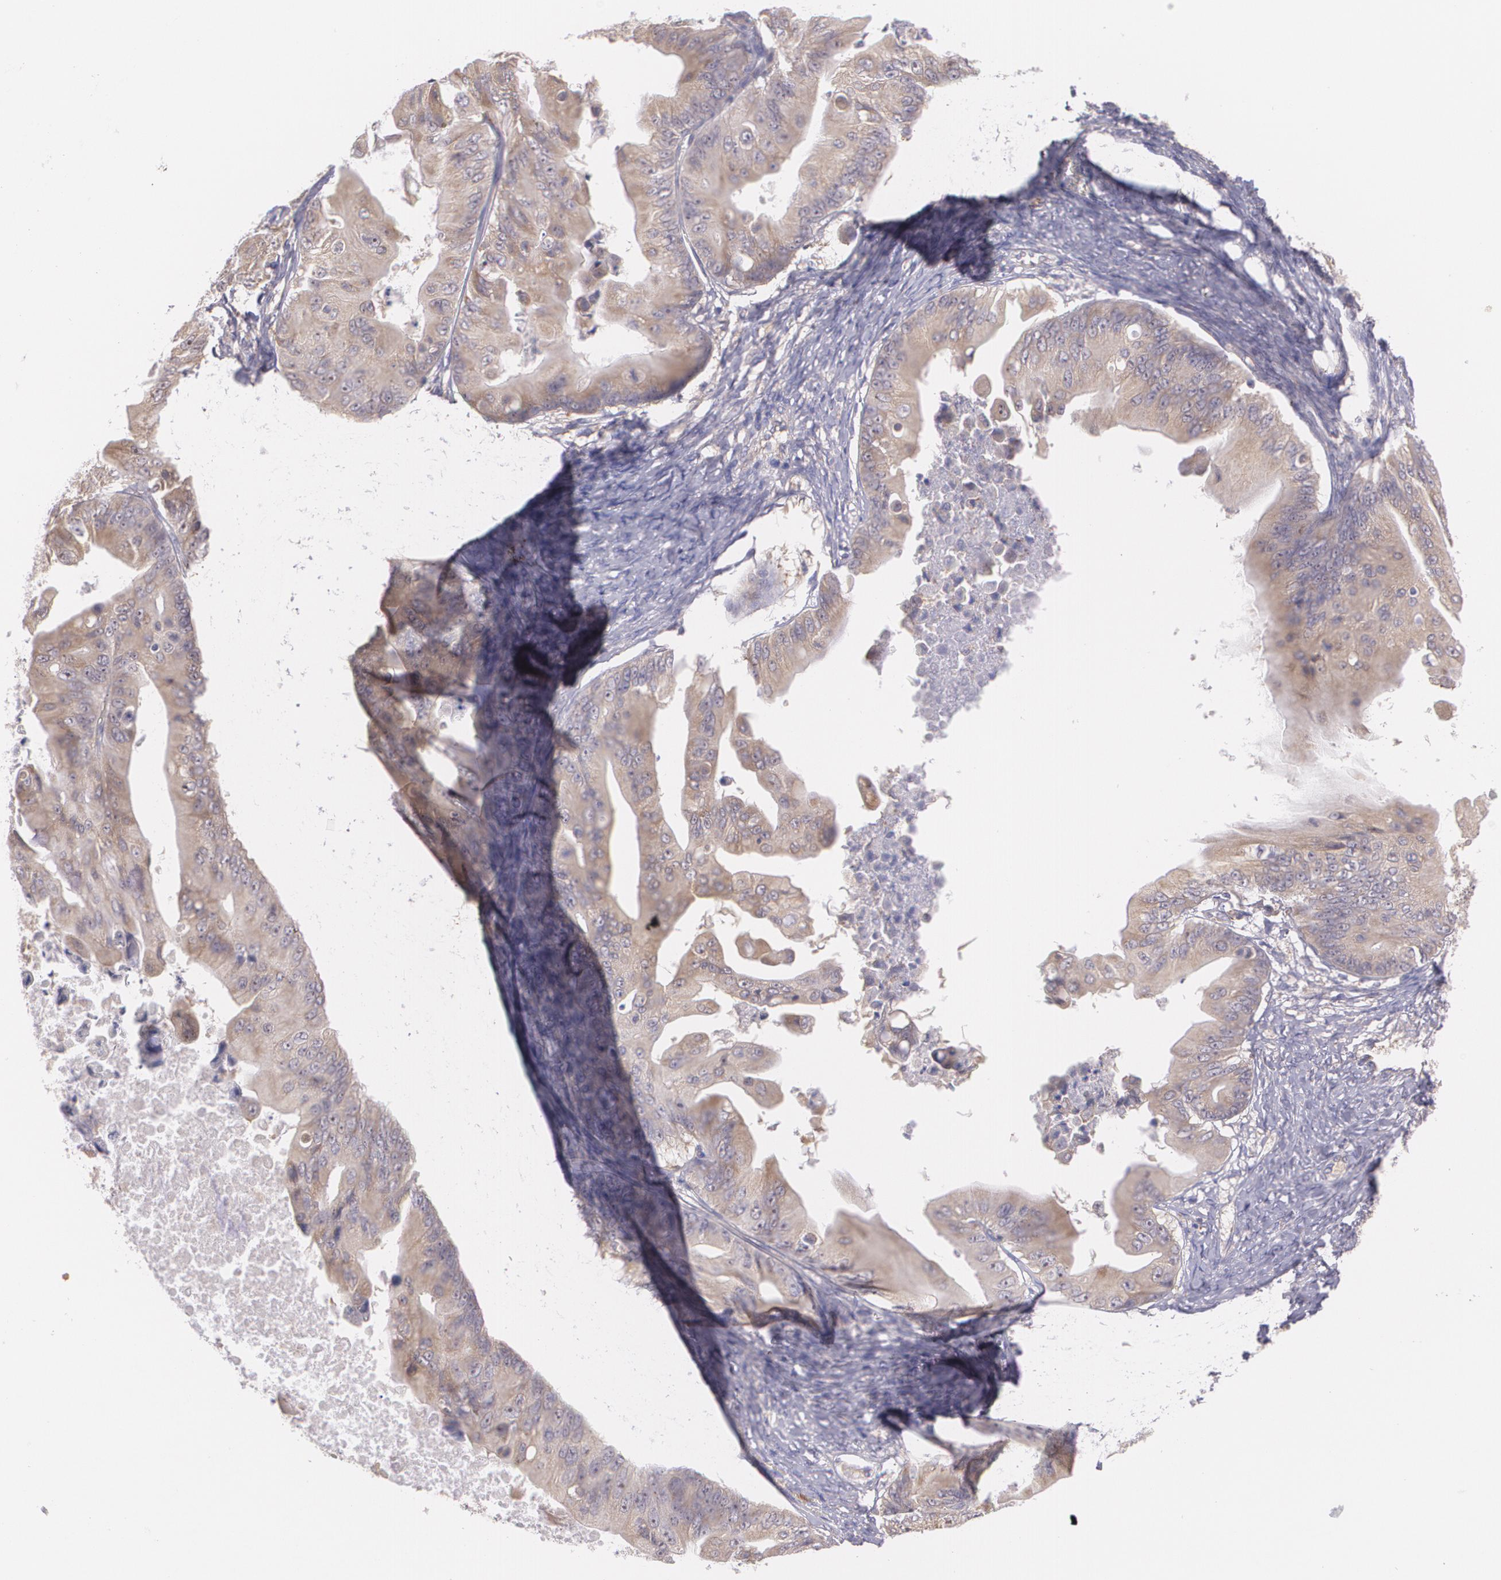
{"staining": {"intensity": "weak", "quantity": ">75%", "location": "cytoplasmic/membranous"}, "tissue": "ovarian cancer", "cell_type": "Tumor cells", "image_type": "cancer", "snomed": [{"axis": "morphology", "description": "Cystadenocarcinoma, mucinous, NOS"}, {"axis": "topography", "description": "Ovary"}], "caption": "An image showing weak cytoplasmic/membranous positivity in approximately >75% of tumor cells in ovarian cancer (mucinous cystadenocarcinoma), as visualized by brown immunohistochemical staining.", "gene": "CCL17", "patient": {"sex": "female", "age": 37}}